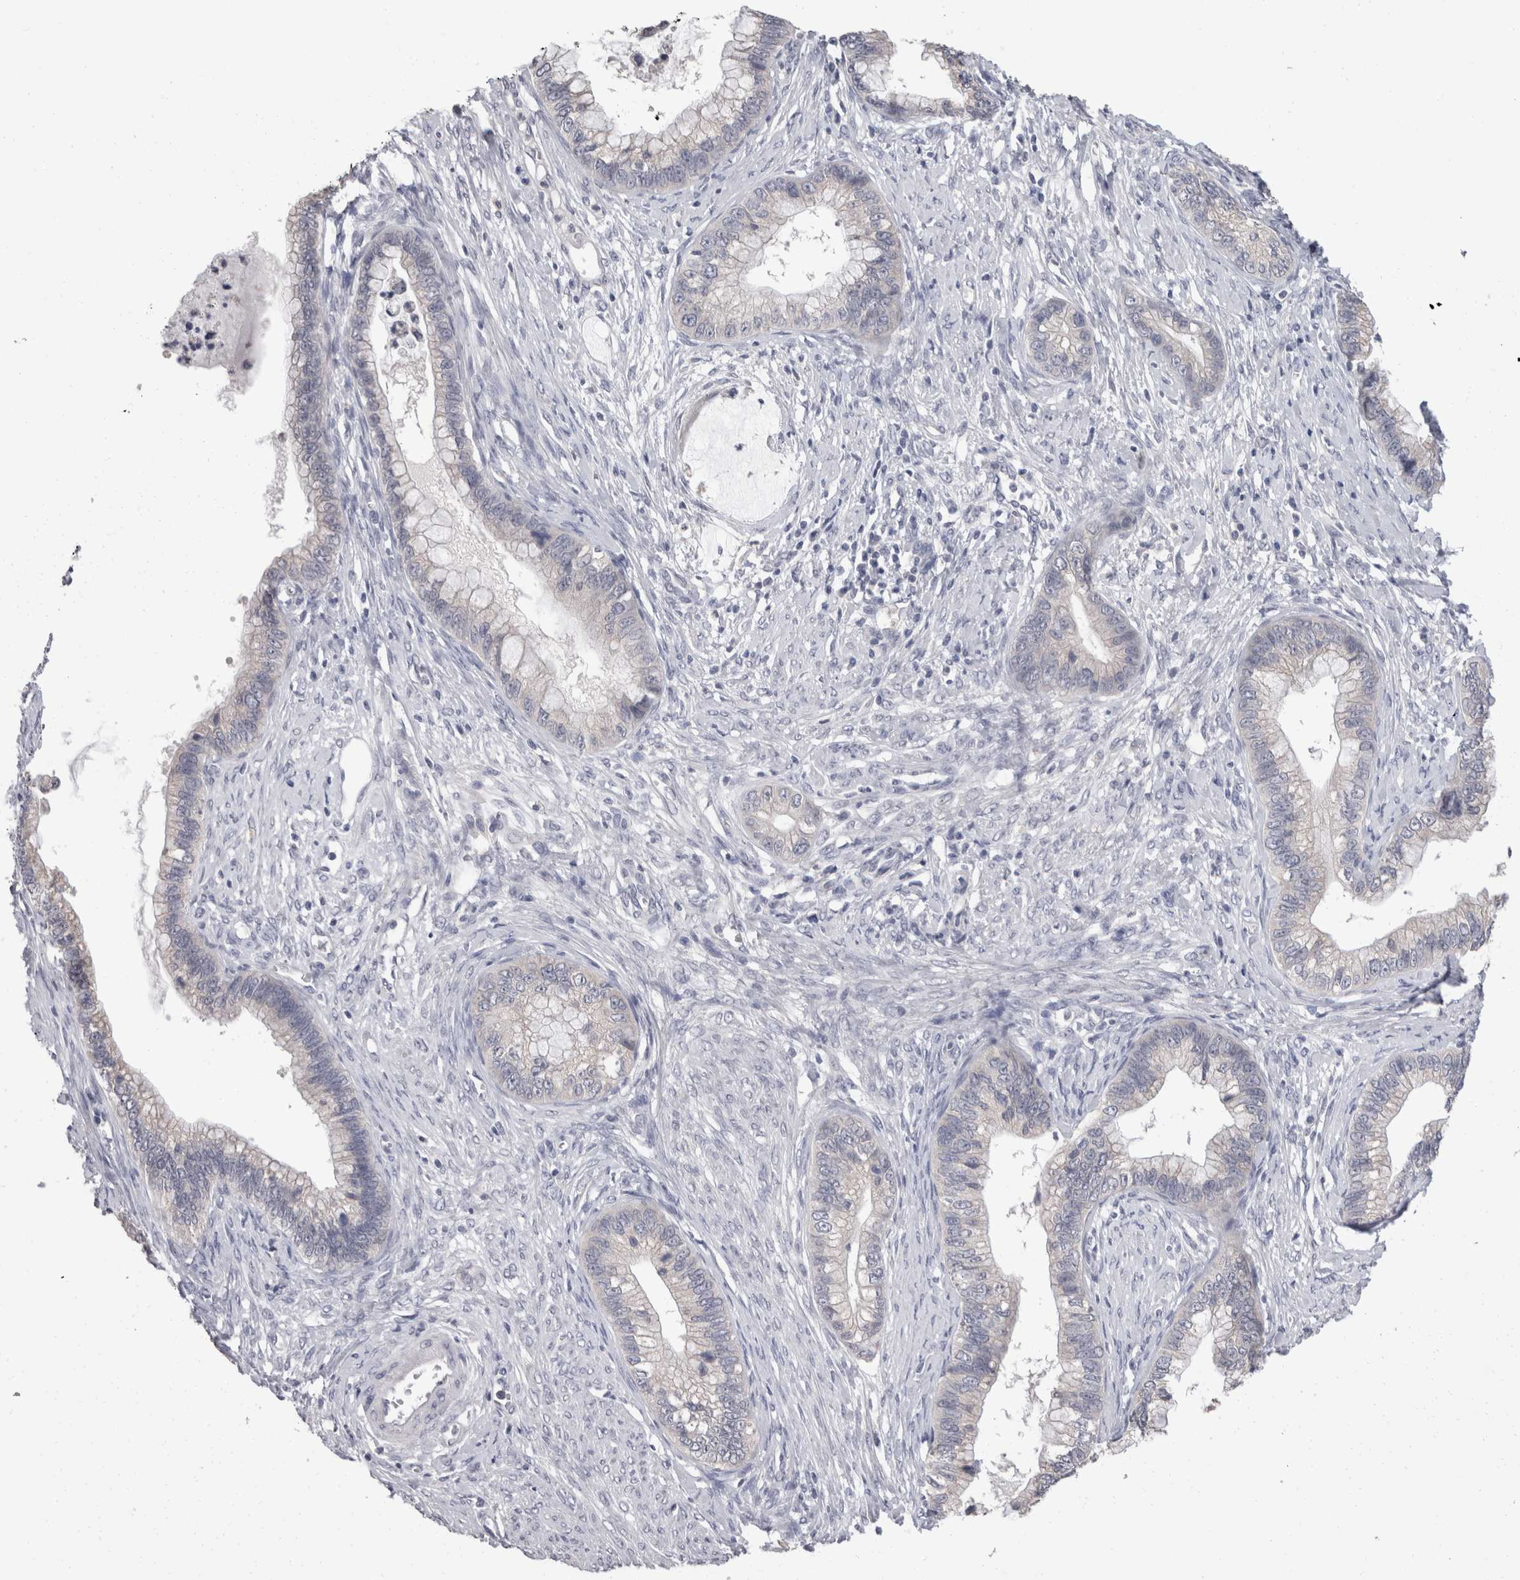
{"staining": {"intensity": "negative", "quantity": "none", "location": "none"}, "tissue": "cervical cancer", "cell_type": "Tumor cells", "image_type": "cancer", "snomed": [{"axis": "morphology", "description": "Adenocarcinoma, NOS"}, {"axis": "topography", "description": "Cervix"}], "caption": "DAB immunohistochemical staining of cervical adenocarcinoma demonstrates no significant positivity in tumor cells.", "gene": "FHOD3", "patient": {"sex": "female", "age": 44}}